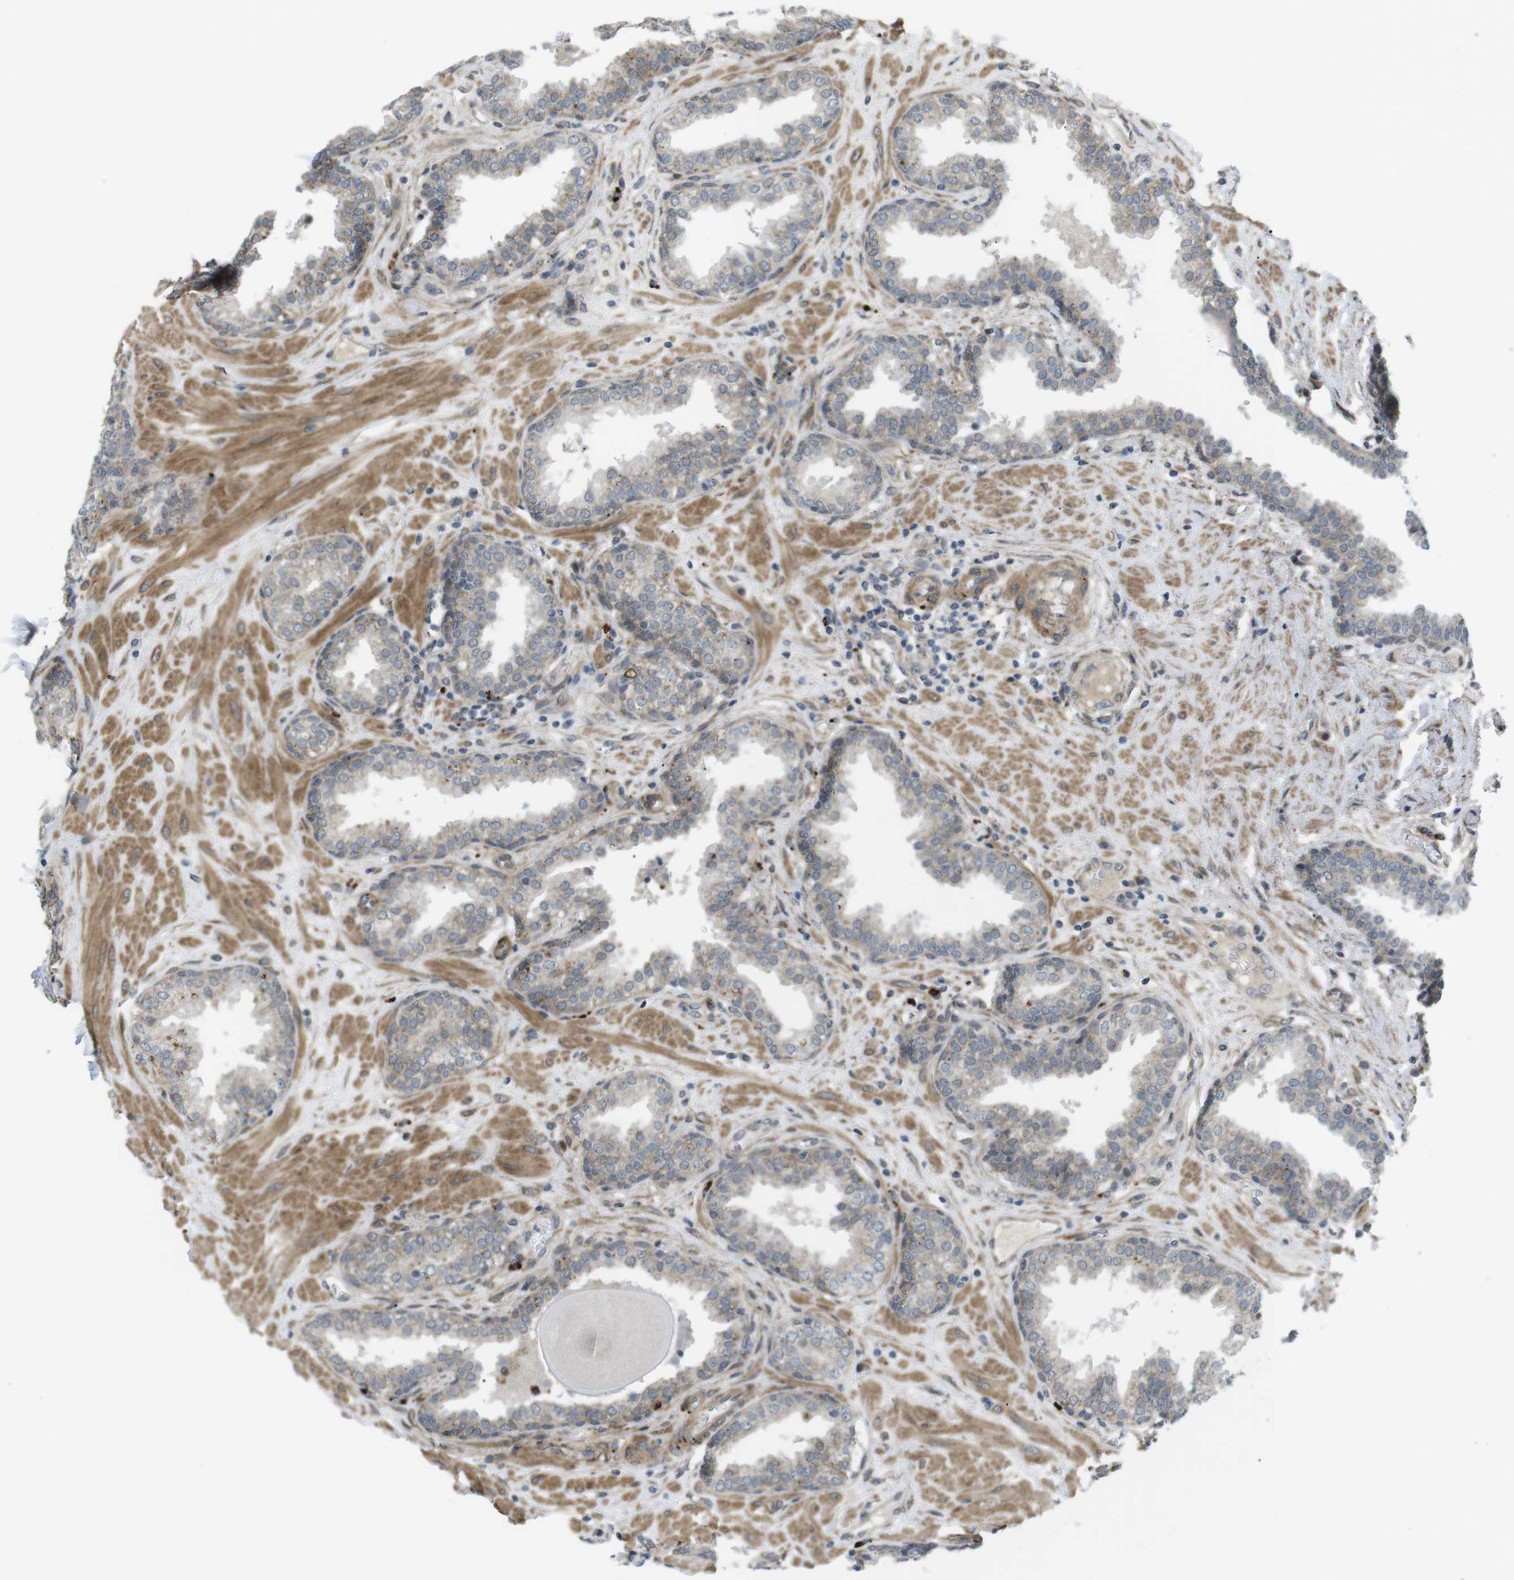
{"staining": {"intensity": "weak", "quantity": "25%-75%", "location": "cytoplasmic/membranous"}, "tissue": "prostate", "cell_type": "Glandular cells", "image_type": "normal", "snomed": [{"axis": "morphology", "description": "Normal tissue, NOS"}, {"axis": "topography", "description": "Prostate"}], "caption": "The histopathology image demonstrates immunohistochemical staining of benign prostate. There is weak cytoplasmic/membranous expression is identified in about 25%-75% of glandular cells.", "gene": "KANK2", "patient": {"sex": "male", "age": 51}}